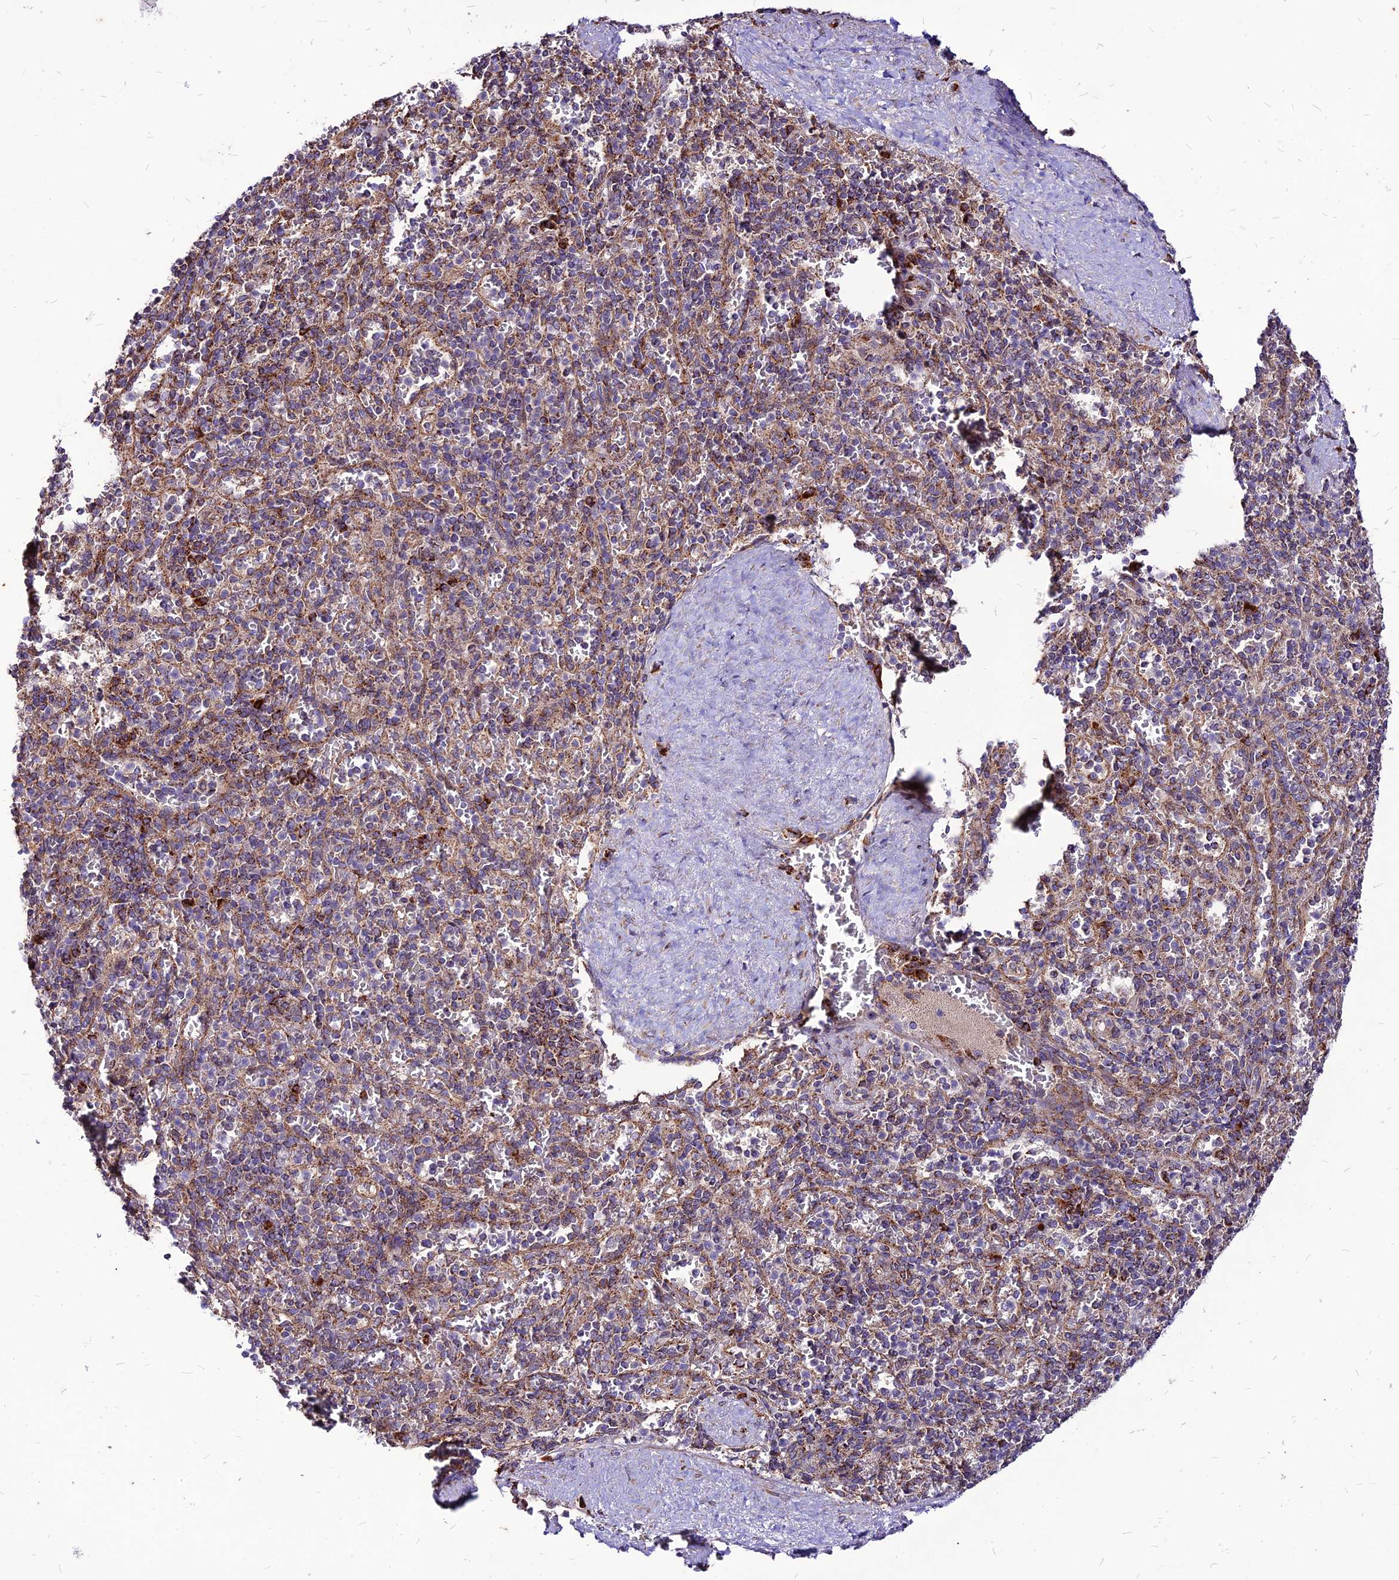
{"staining": {"intensity": "moderate", "quantity": "25%-75%", "location": "cytoplasmic/membranous"}, "tissue": "spleen", "cell_type": "Cells in red pulp", "image_type": "normal", "snomed": [{"axis": "morphology", "description": "Normal tissue, NOS"}, {"axis": "topography", "description": "Spleen"}], "caption": "Brown immunohistochemical staining in benign human spleen shows moderate cytoplasmic/membranous positivity in approximately 25%-75% of cells in red pulp.", "gene": "ECI1", "patient": {"sex": "male", "age": 82}}